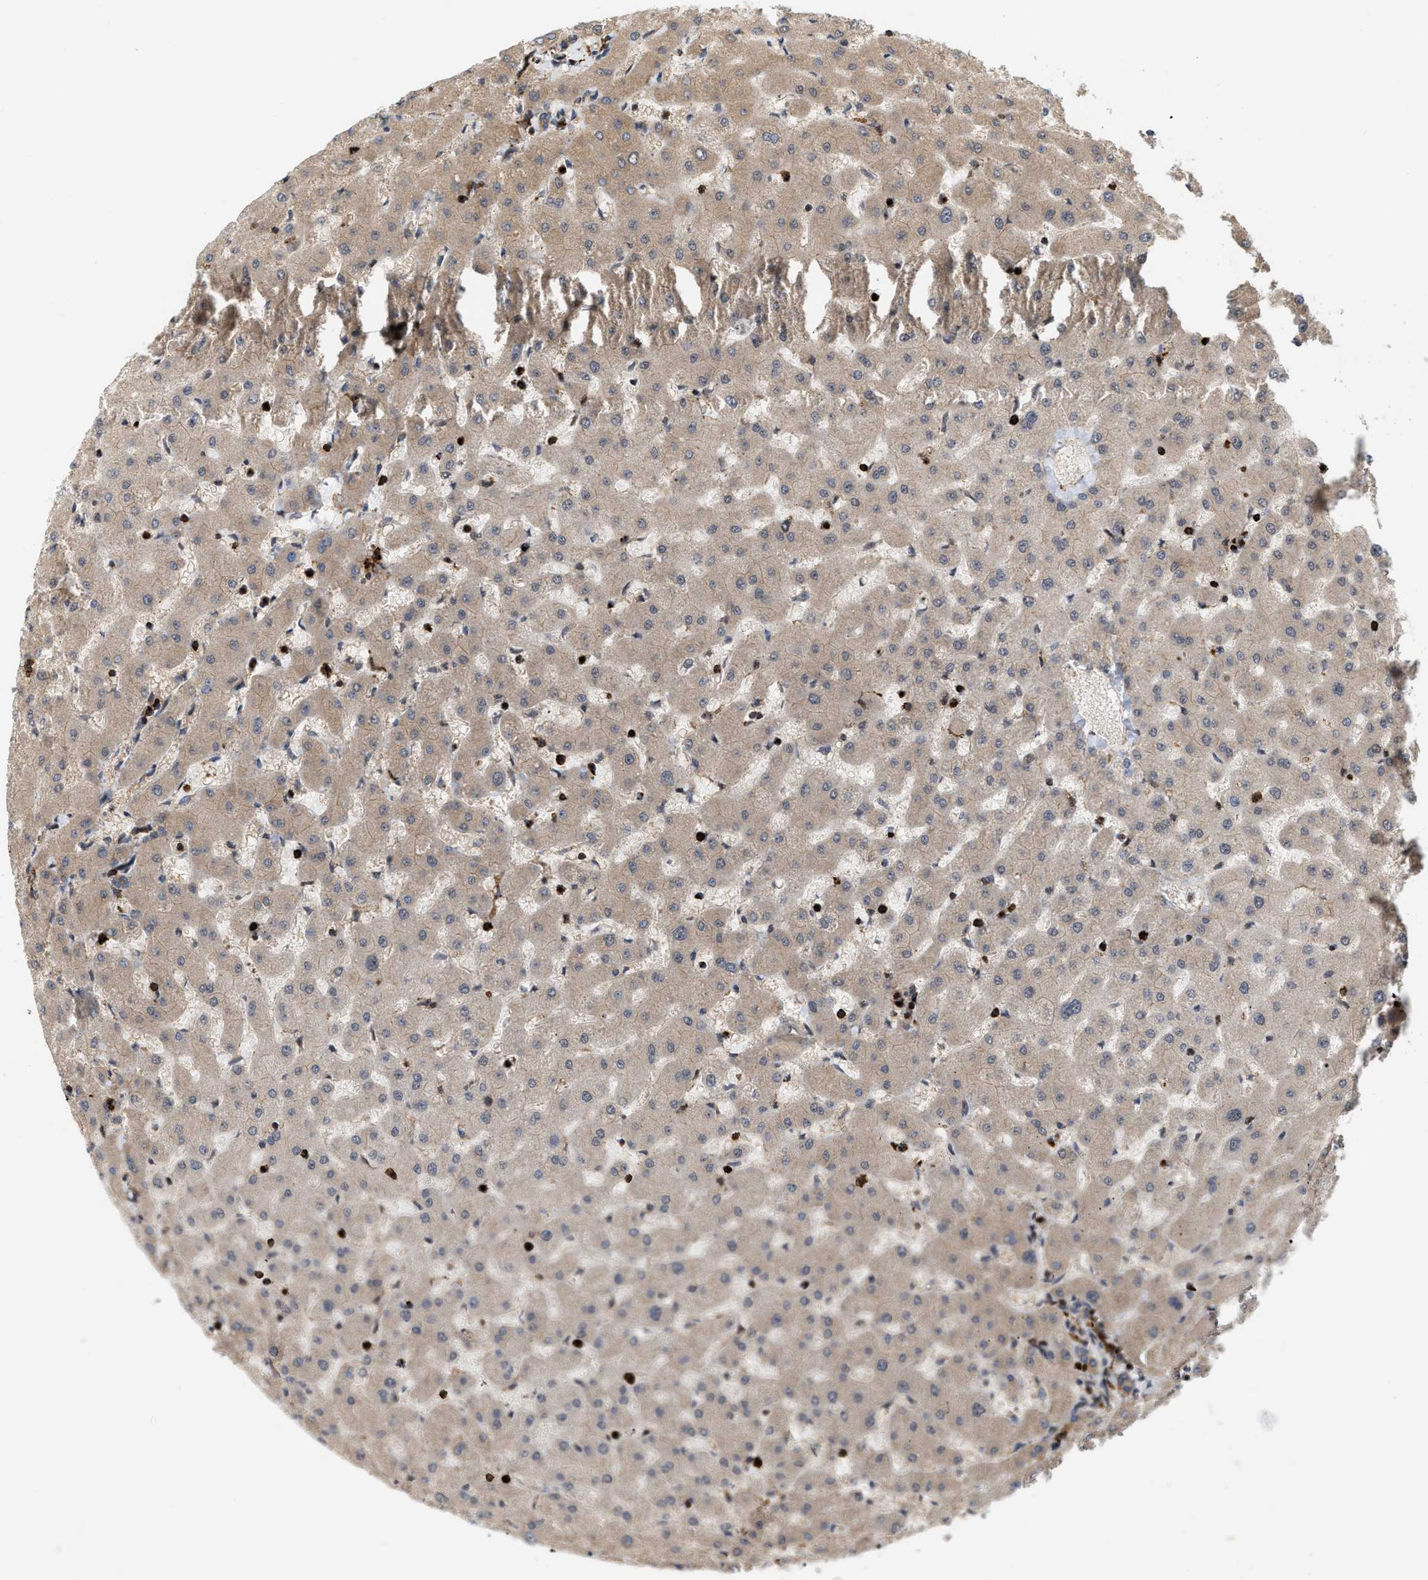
{"staining": {"intensity": "weak", "quantity": "25%-75%", "location": "cytoplasmic/membranous"}, "tissue": "liver", "cell_type": "Cholangiocytes", "image_type": "normal", "snomed": [{"axis": "morphology", "description": "Normal tissue, NOS"}, {"axis": "topography", "description": "Liver"}], "caption": "Protein expression by IHC shows weak cytoplasmic/membranous positivity in approximately 25%-75% of cholangiocytes in unremarkable liver.", "gene": "IQCE", "patient": {"sex": "female", "age": 63}}